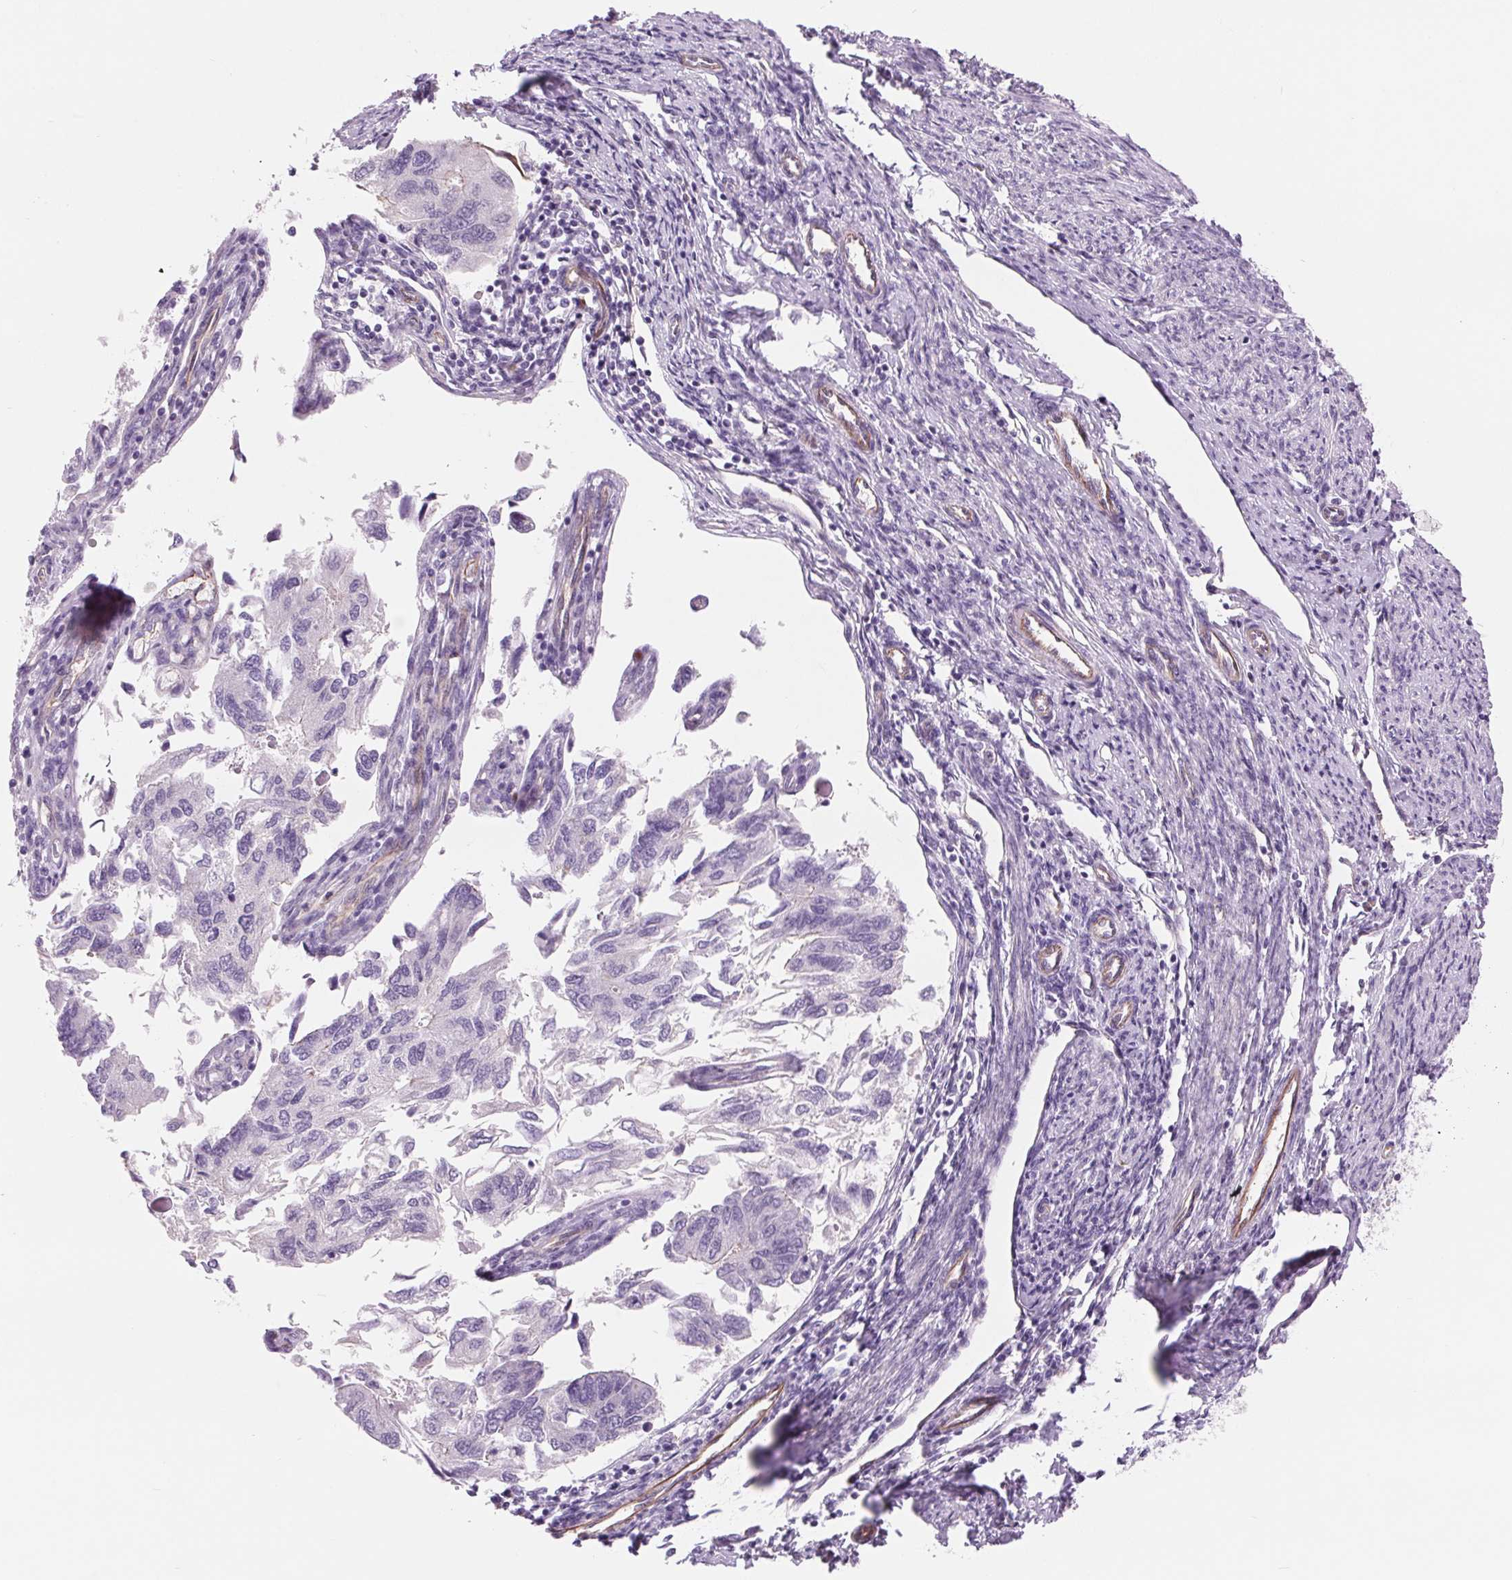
{"staining": {"intensity": "negative", "quantity": "none", "location": "none"}, "tissue": "endometrial cancer", "cell_type": "Tumor cells", "image_type": "cancer", "snomed": [{"axis": "morphology", "description": "Carcinoma, NOS"}, {"axis": "topography", "description": "Uterus"}], "caption": "Tumor cells are negative for protein expression in human carcinoma (endometrial).", "gene": "DIXDC1", "patient": {"sex": "female", "age": 76}}